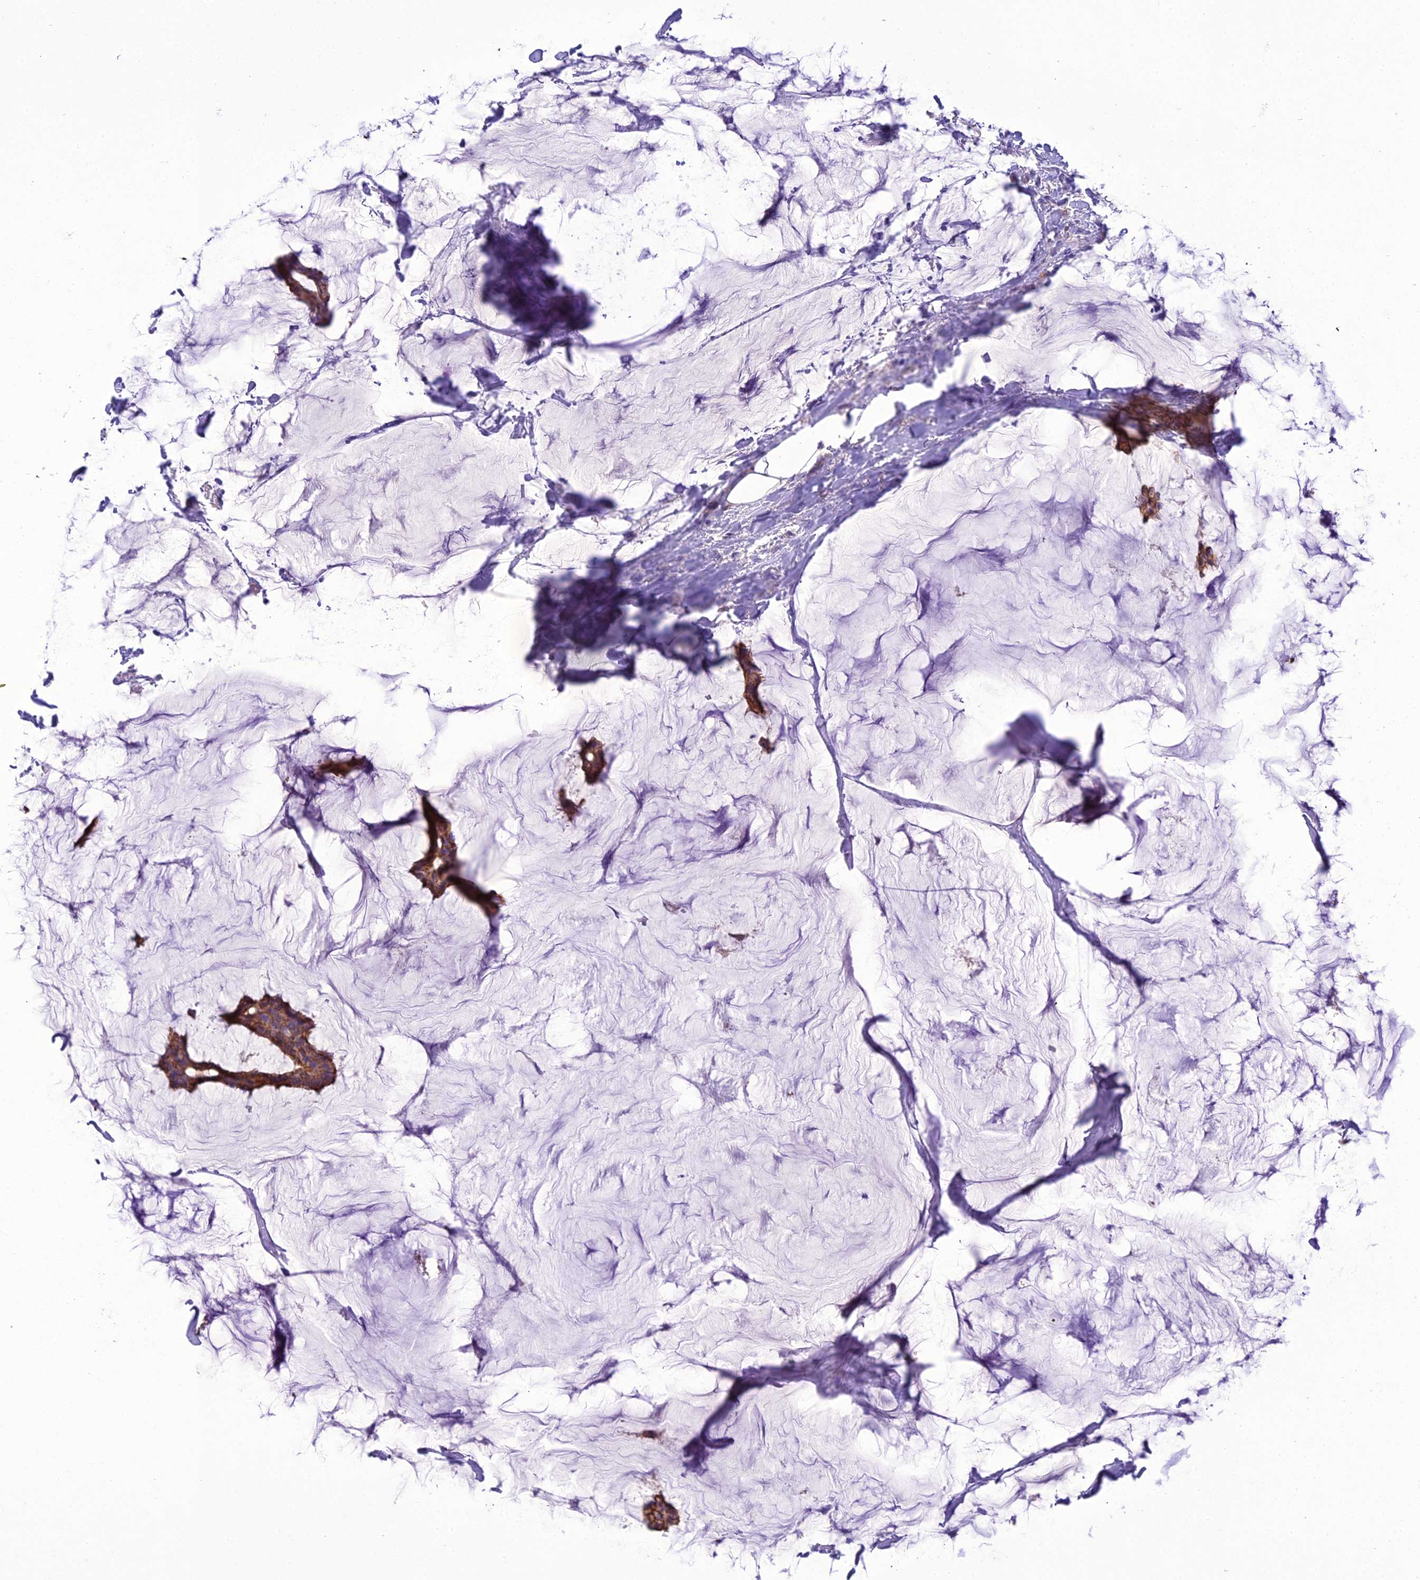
{"staining": {"intensity": "moderate", "quantity": ">75%", "location": "cytoplasmic/membranous"}, "tissue": "breast cancer", "cell_type": "Tumor cells", "image_type": "cancer", "snomed": [{"axis": "morphology", "description": "Duct carcinoma"}, {"axis": "topography", "description": "Breast"}], "caption": "Protein staining by immunohistochemistry shows moderate cytoplasmic/membranous expression in about >75% of tumor cells in breast infiltrating ductal carcinoma.", "gene": "SCRT1", "patient": {"sex": "female", "age": 93}}